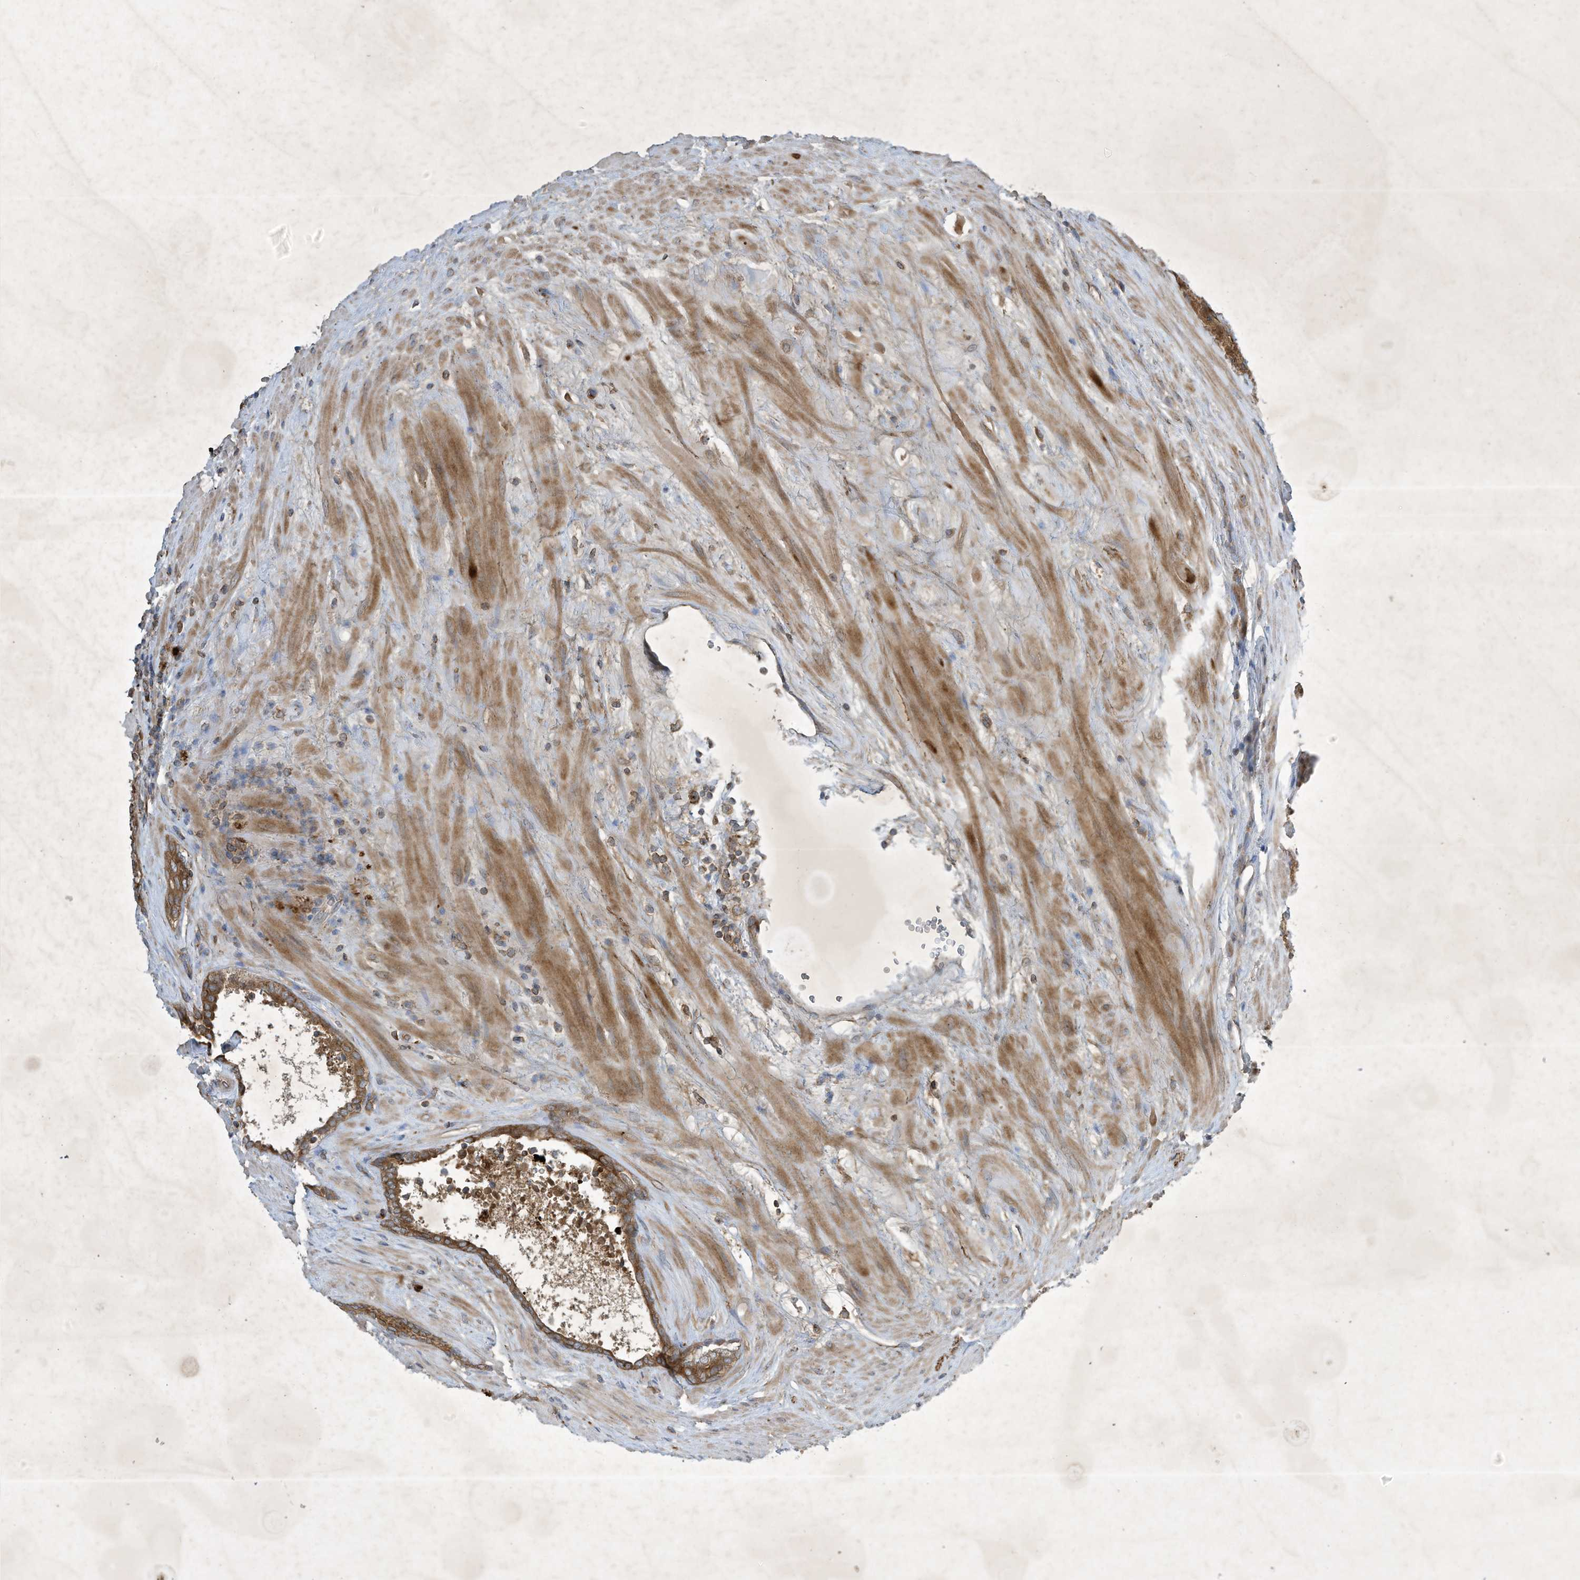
{"staining": {"intensity": "moderate", "quantity": ">75%", "location": "cytoplasmic/membranous"}, "tissue": "prostate cancer", "cell_type": "Tumor cells", "image_type": "cancer", "snomed": [{"axis": "morphology", "description": "Adenocarcinoma, Low grade"}, {"axis": "topography", "description": "Prostate"}], "caption": "This image reveals prostate cancer stained with immunohistochemistry (IHC) to label a protein in brown. The cytoplasmic/membranous of tumor cells show moderate positivity for the protein. Nuclei are counter-stained blue.", "gene": "SYNJ2", "patient": {"sex": "male", "age": 67}}